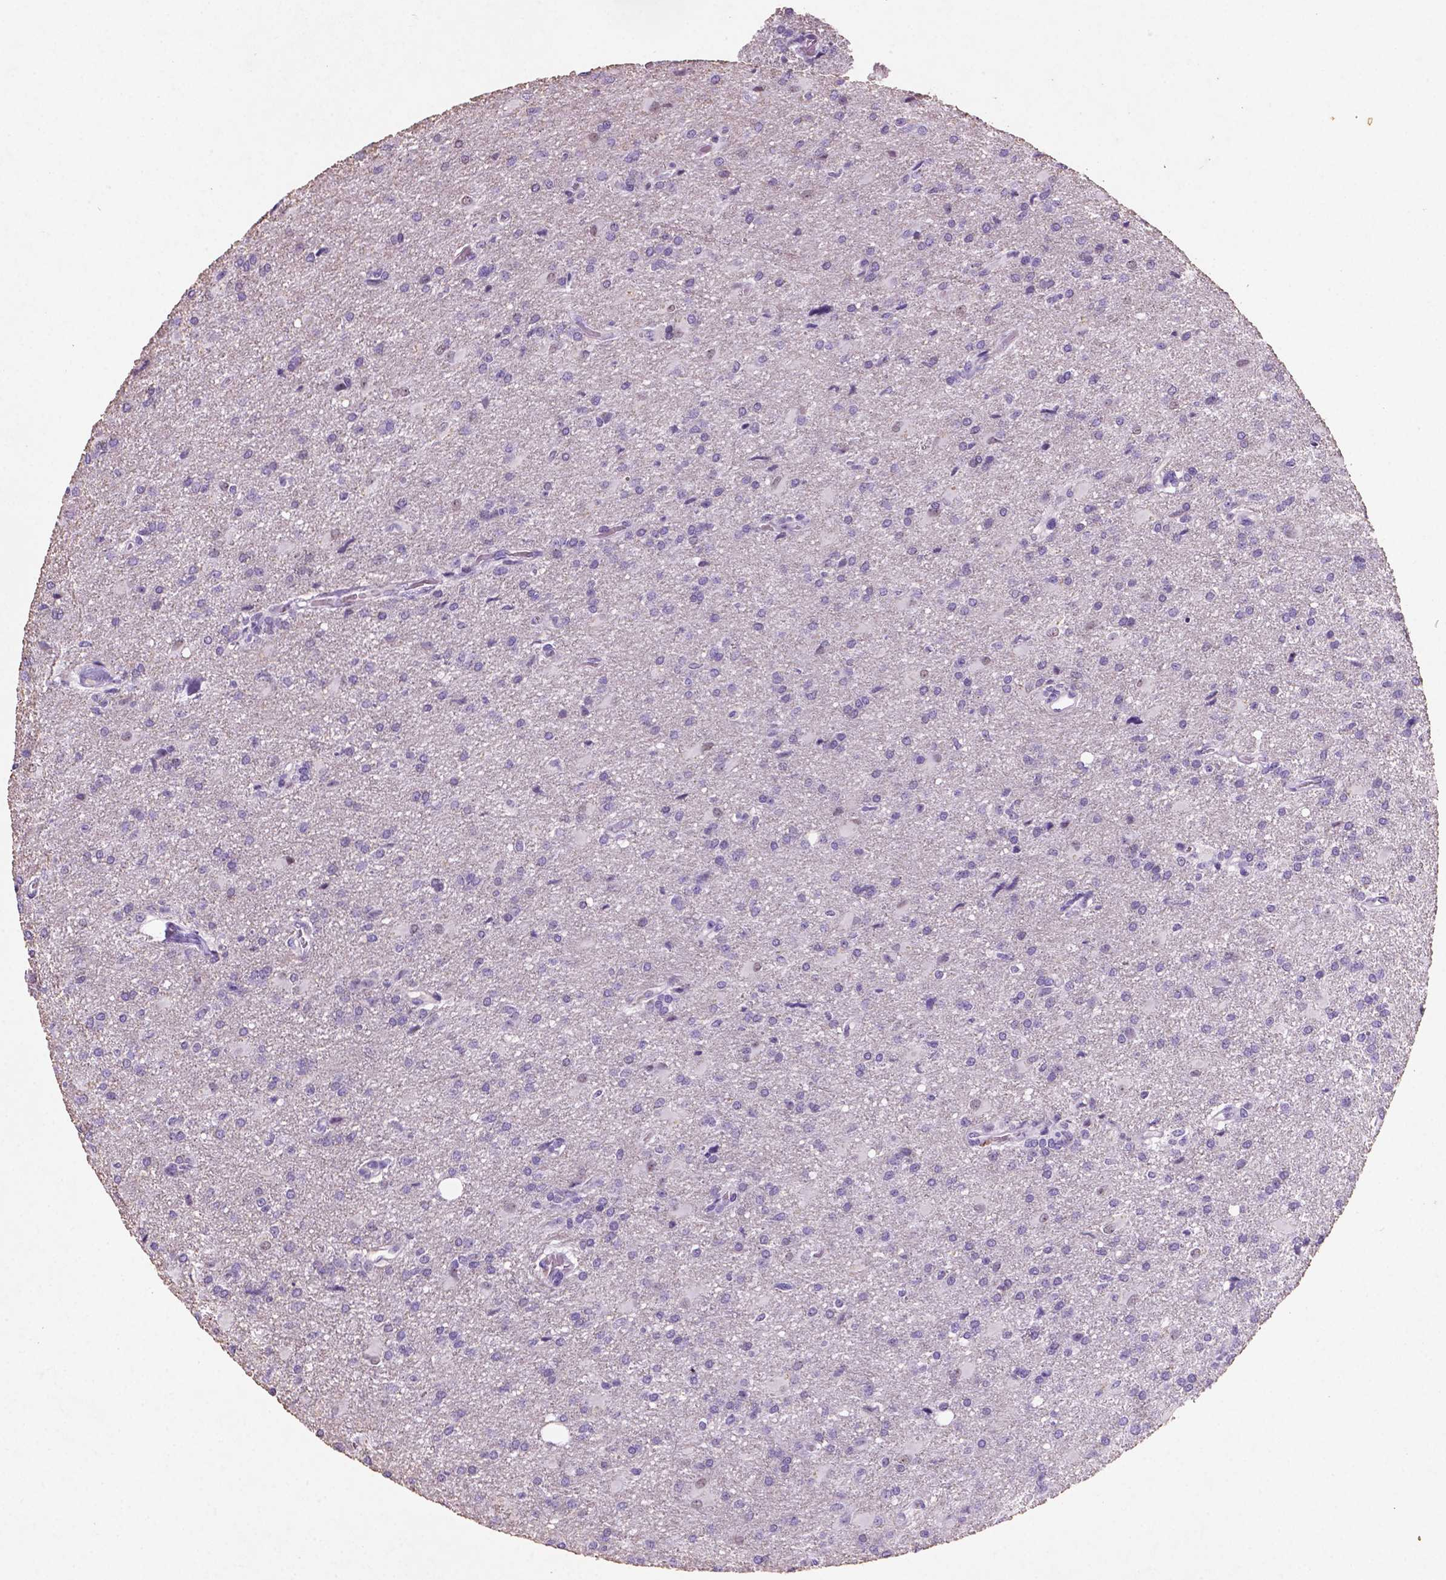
{"staining": {"intensity": "negative", "quantity": "none", "location": "none"}, "tissue": "glioma", "cell_type": "Tumor cells", "image_type": "cancer", "snomed": [{"axis": "morphology", "description": "Glioma, malignant, High grade"}, {"axis": "topography", "description": "Brain"}], "caption": "Immunohistochemistry (IHC) photomicrograph of high-grade glioma (malignant) stained for a protein (brown), which exhibits no positivity in tumor cells. (Brightfield microscopy of DAB (3,3'-diaminobenzidine) IHC at high magnification).", "gene": "C18orf21", "patient": {"sex": "male", "age": 68}}